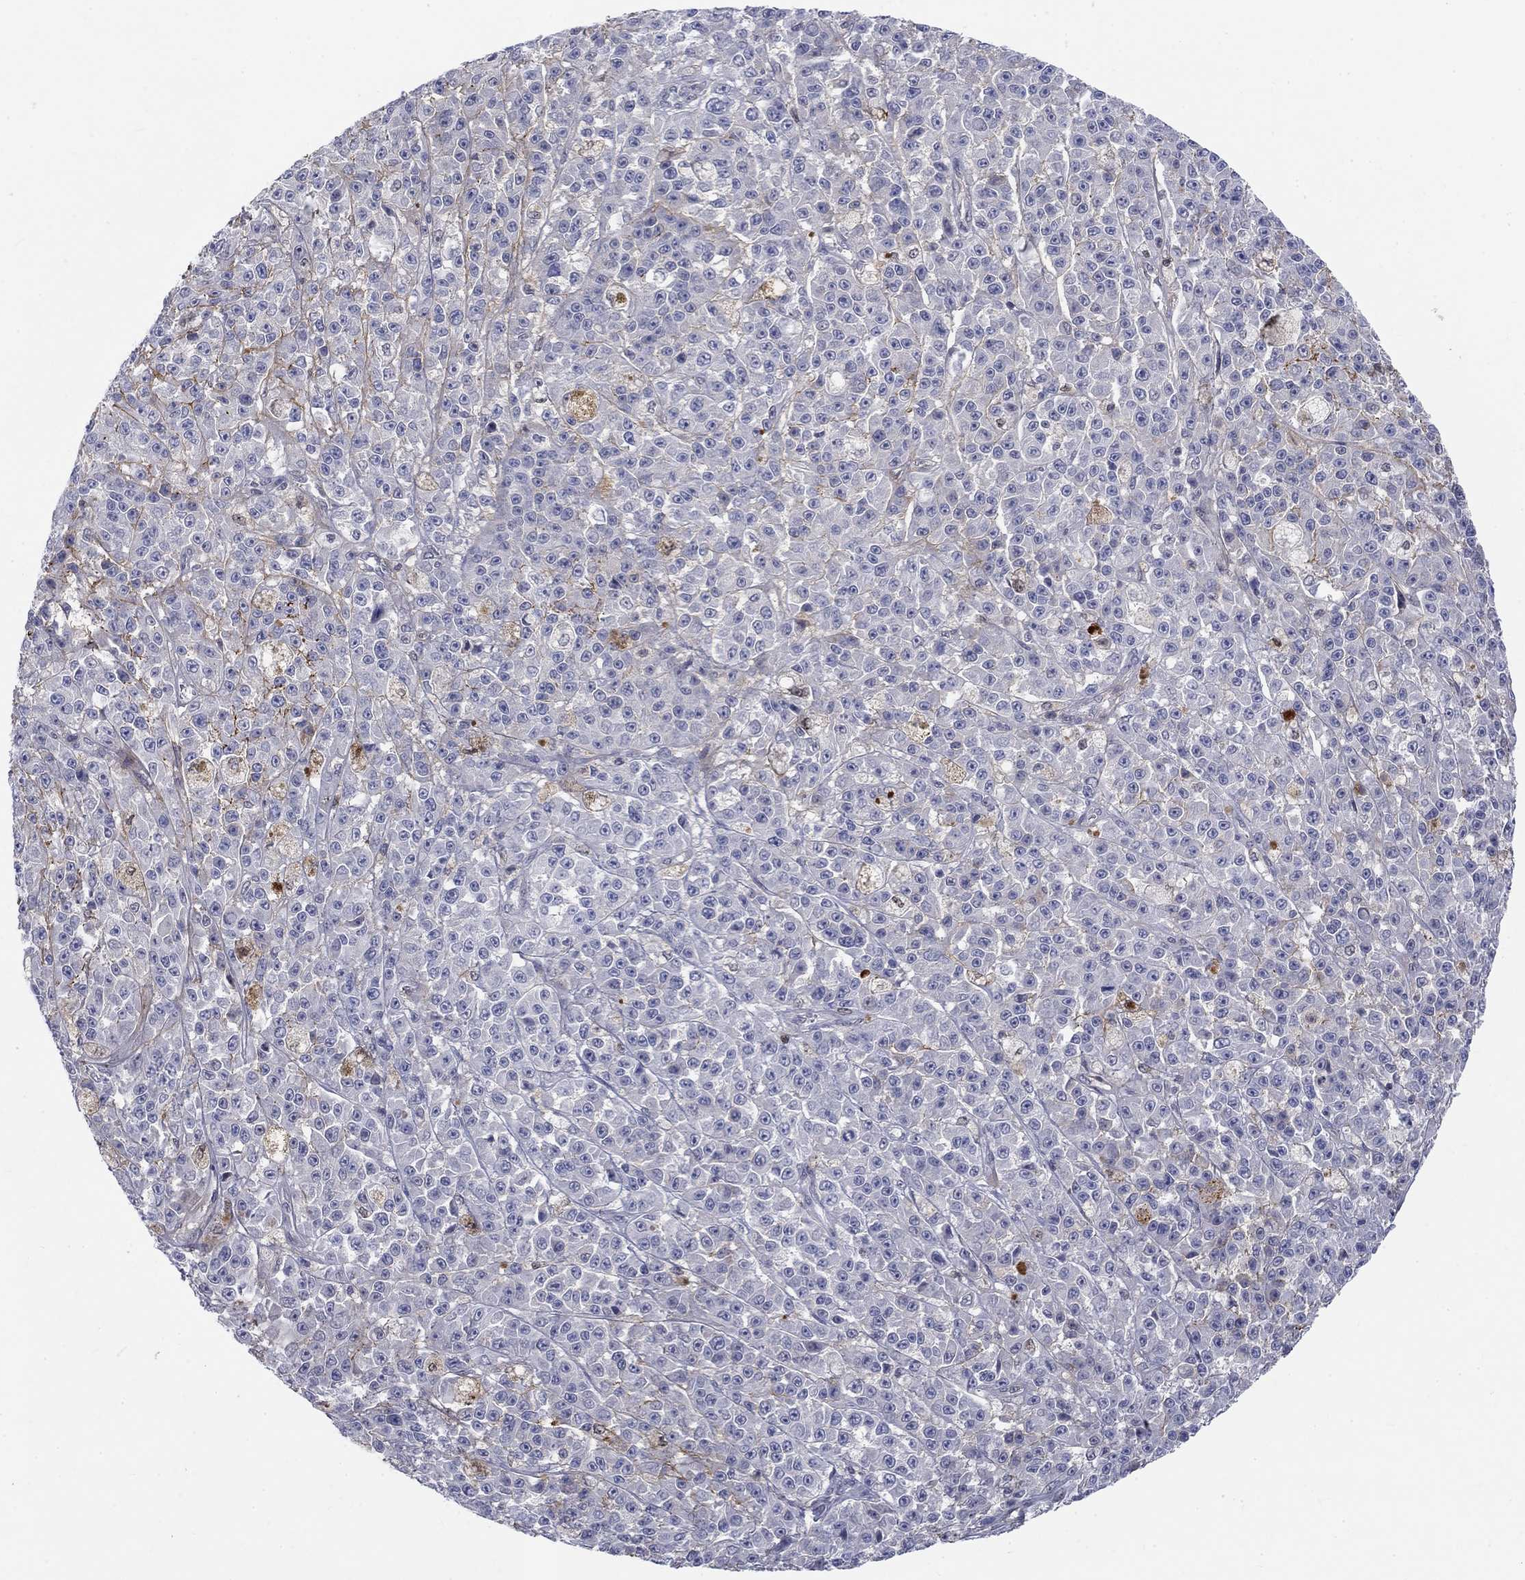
{"staining": {"intensity": "negative", "quantity": "none", "location": "none"}, "tissue": "melanoma", "cell_type": "Tumor cells", "image_type": "cancer", "snomed": [{"axis": "morphology", "description": "Malignant melanoma, NOS"}, {"axis": "topography", "description": "Skin"}], "caption": "This photomicrograph is of melanoma stained with IHC to label a protein in brown with the nuclei are counter-stained blue. There is no positivity in tumor cells. Brightfield microscopy of immunohistochemistry (IHC) stained with DAB (3,3'-diaminobenzidine) (brown) and hematoxylin (blue), captured at high magnification.", "gene": "EGFLAM", "patient": {"sex": "female", "age": 58}}